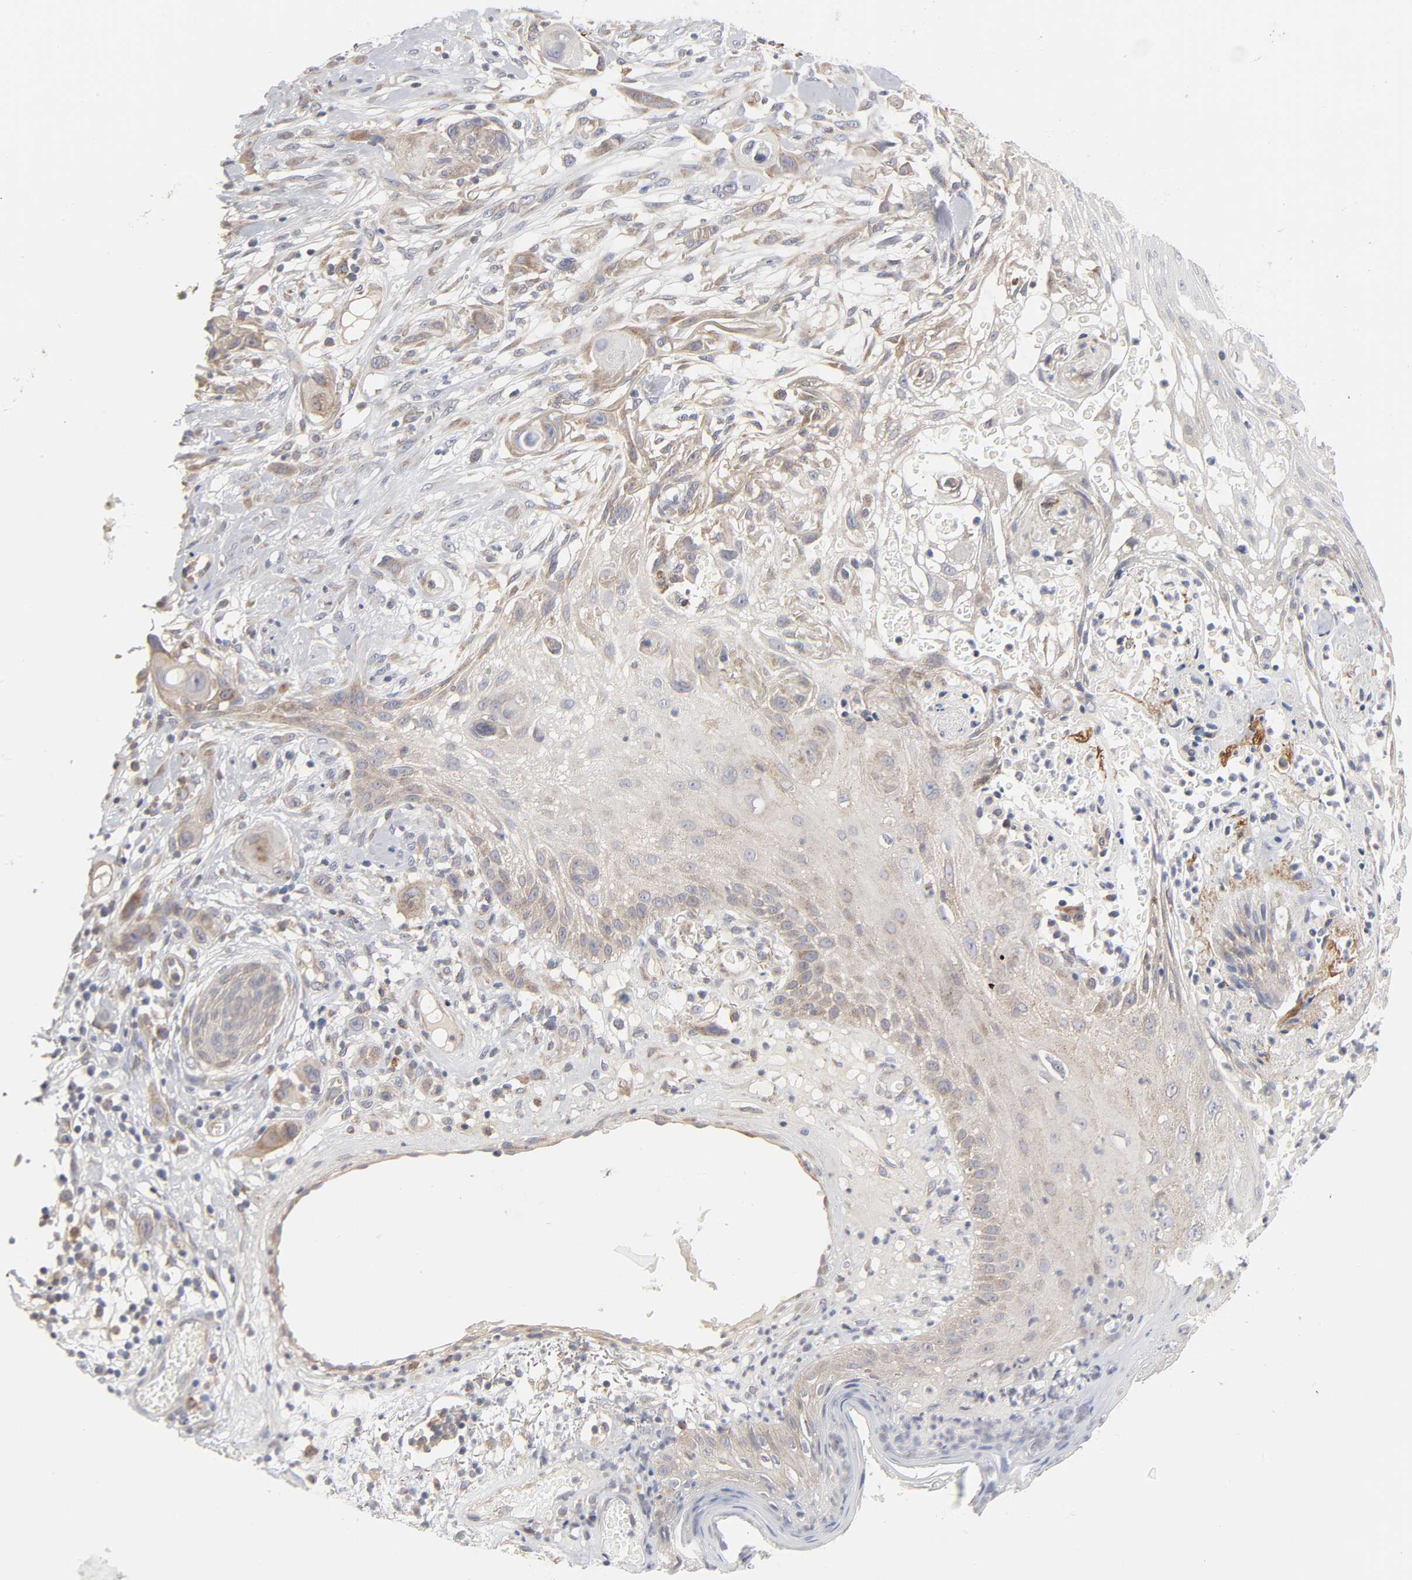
{"staining": {"intensity": "weak", "quantity": "25%-75%", "location": "cytoplasmic/membranous"}, "tissue": "skin cancer", "cell_type": "Tumor cells", "image_type": "cancer", "snomed": [{"axis": "morphology", "description": "Normal tissue, NOS"}, {"axis": "morphology", "description": "Squamous cell carcinoma, NOS"}, {"axis": "topography", "description": "Skin"}], "caption": "DAB (3,3'-diaminobenzidine) immunohistochemical staining of human squamous cell carcinoma (skin) exhibits weak cytoplasmic/membranous protein positivity in about 25%-75% of tumor cells.", "gene": "IL4R", "patient": {"sex": "female", "age": 59}}